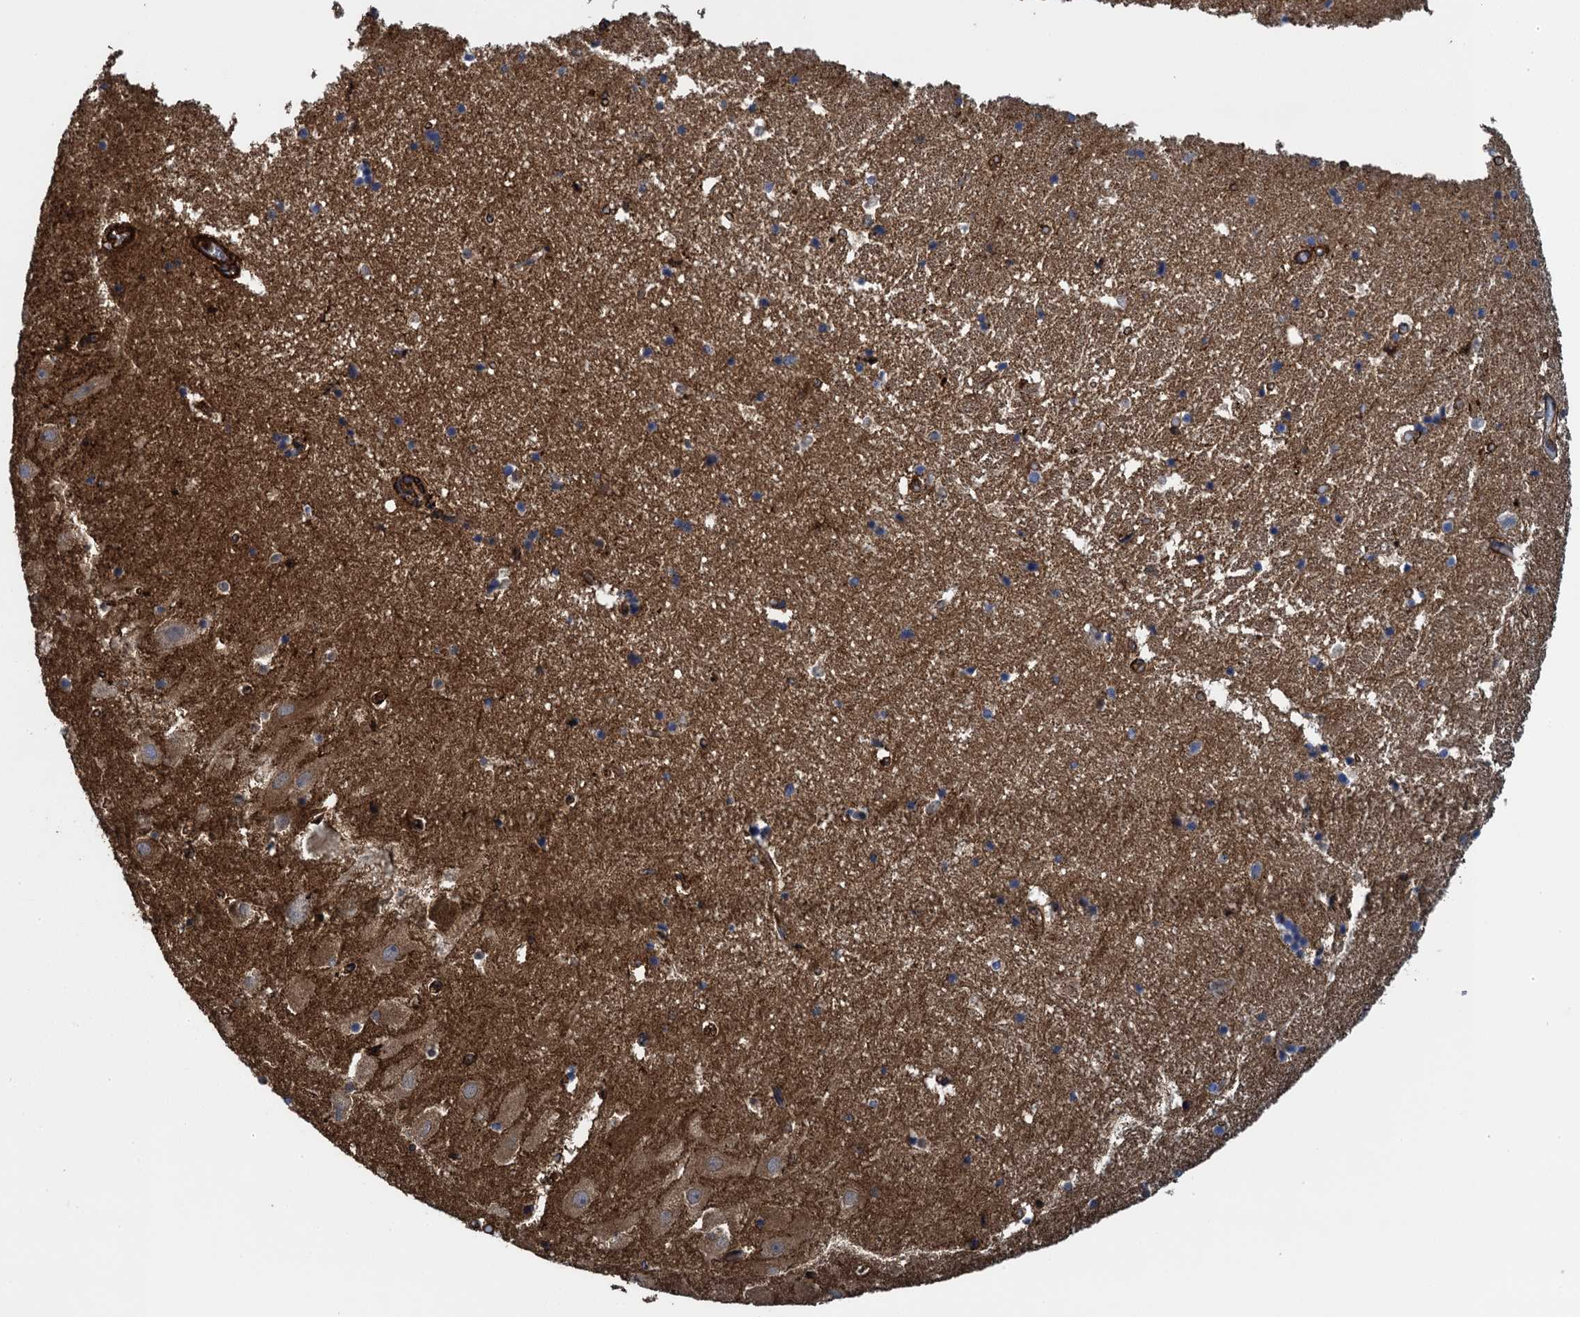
{"staining": {"intensity": "weak", "quantity": "<25%", "location": "cytoplasmic/membranous"}, "tissue": "hippocampus", "cell_type": "Glial cells", "image_type": "normal", "snomed": [{"axis": "morphology", "description": "Normal tissue, NOS"}, {"axis": "topography", "description": "Hippocampus"}], "caption": "DAB (3,3'-diaminobenzidine) immunohistochemical staining of normal hippocampus displays no significant expression in glial cells.", "gene": "PROSER2", "patient": {"sex": "female", "age": 52}}